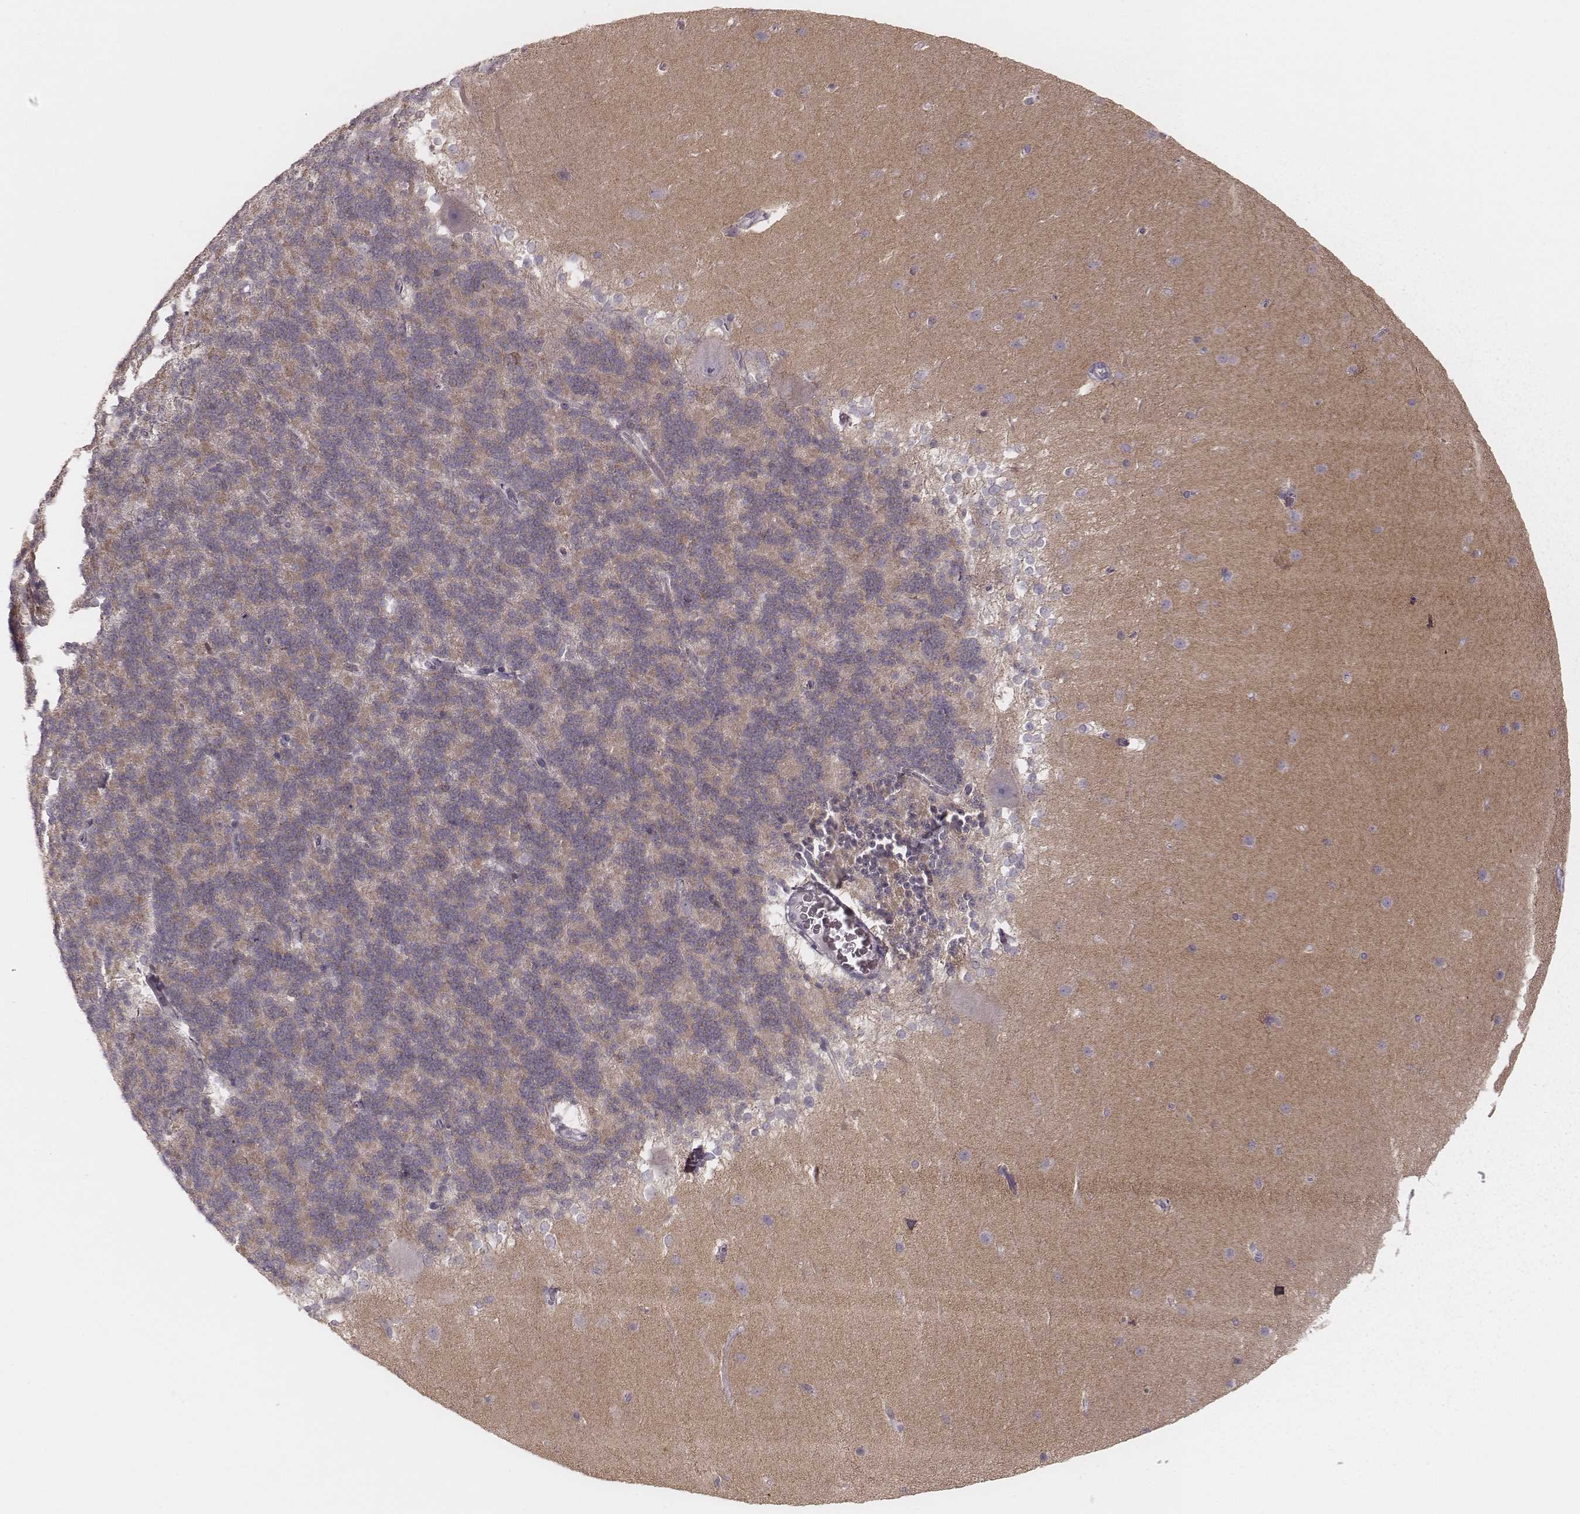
{"staining": {"intensity": "negative", "quantity": "none", "location": "none"}, "tissue": "cerebellum", "cell_type": "Cells in granular layer", "image_type": "normal", "snomed": [{"axis": "morphology", "description": "Normal tissue, NOS"}, {"axis": "topography", "description": "Cerebellum"}], "caption": "Immunohistochemistry (IHC) micrograph of normal cerebellum stained for a protein (brown), which reveals no positivity in cells in granular layer.", "gene": "KIF5C", "patient": {"sex": "female", "age": 19}}